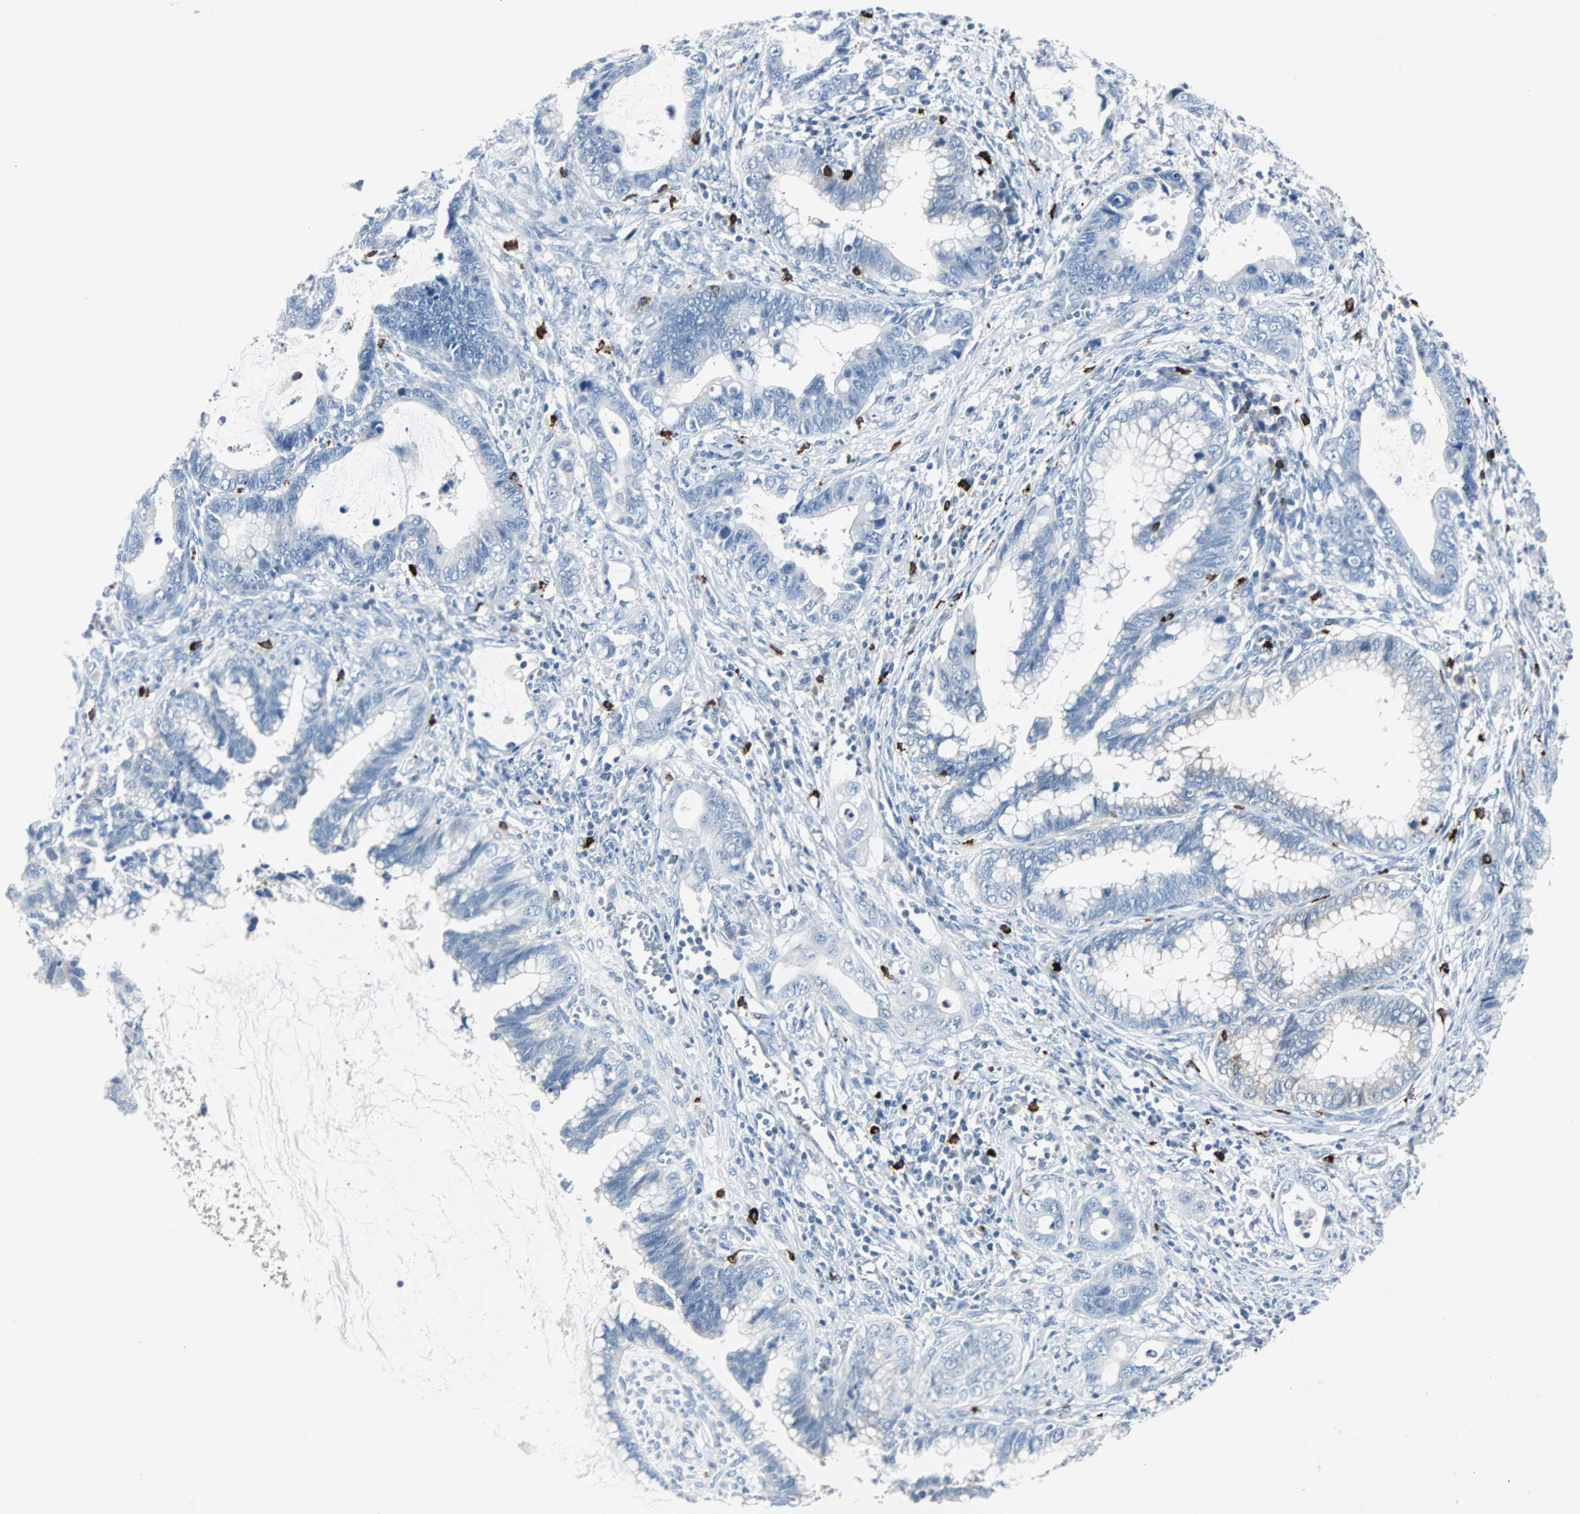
{"staining": {"intensity": "negative", "quantity": "none", "location": "none"}, "tissue": "cervical cancer", "cell_type": "Tumor cells", "image_type": "cancer", "snomed": [{"axis": "morphology", "description": "Adenocarcinoma, NOS"}, {"axis": "topography", "description": "Cervix"}], "caption": "DAB immunohistochemical staining of cervical cancer shows no significant positivity in tumor cells. (DAB immunohistochemistry (IHC) visualized using brightfield microscopy, high magnification).", "gene": "RASA1", "patient": {"sex": "female", "age": 44}}